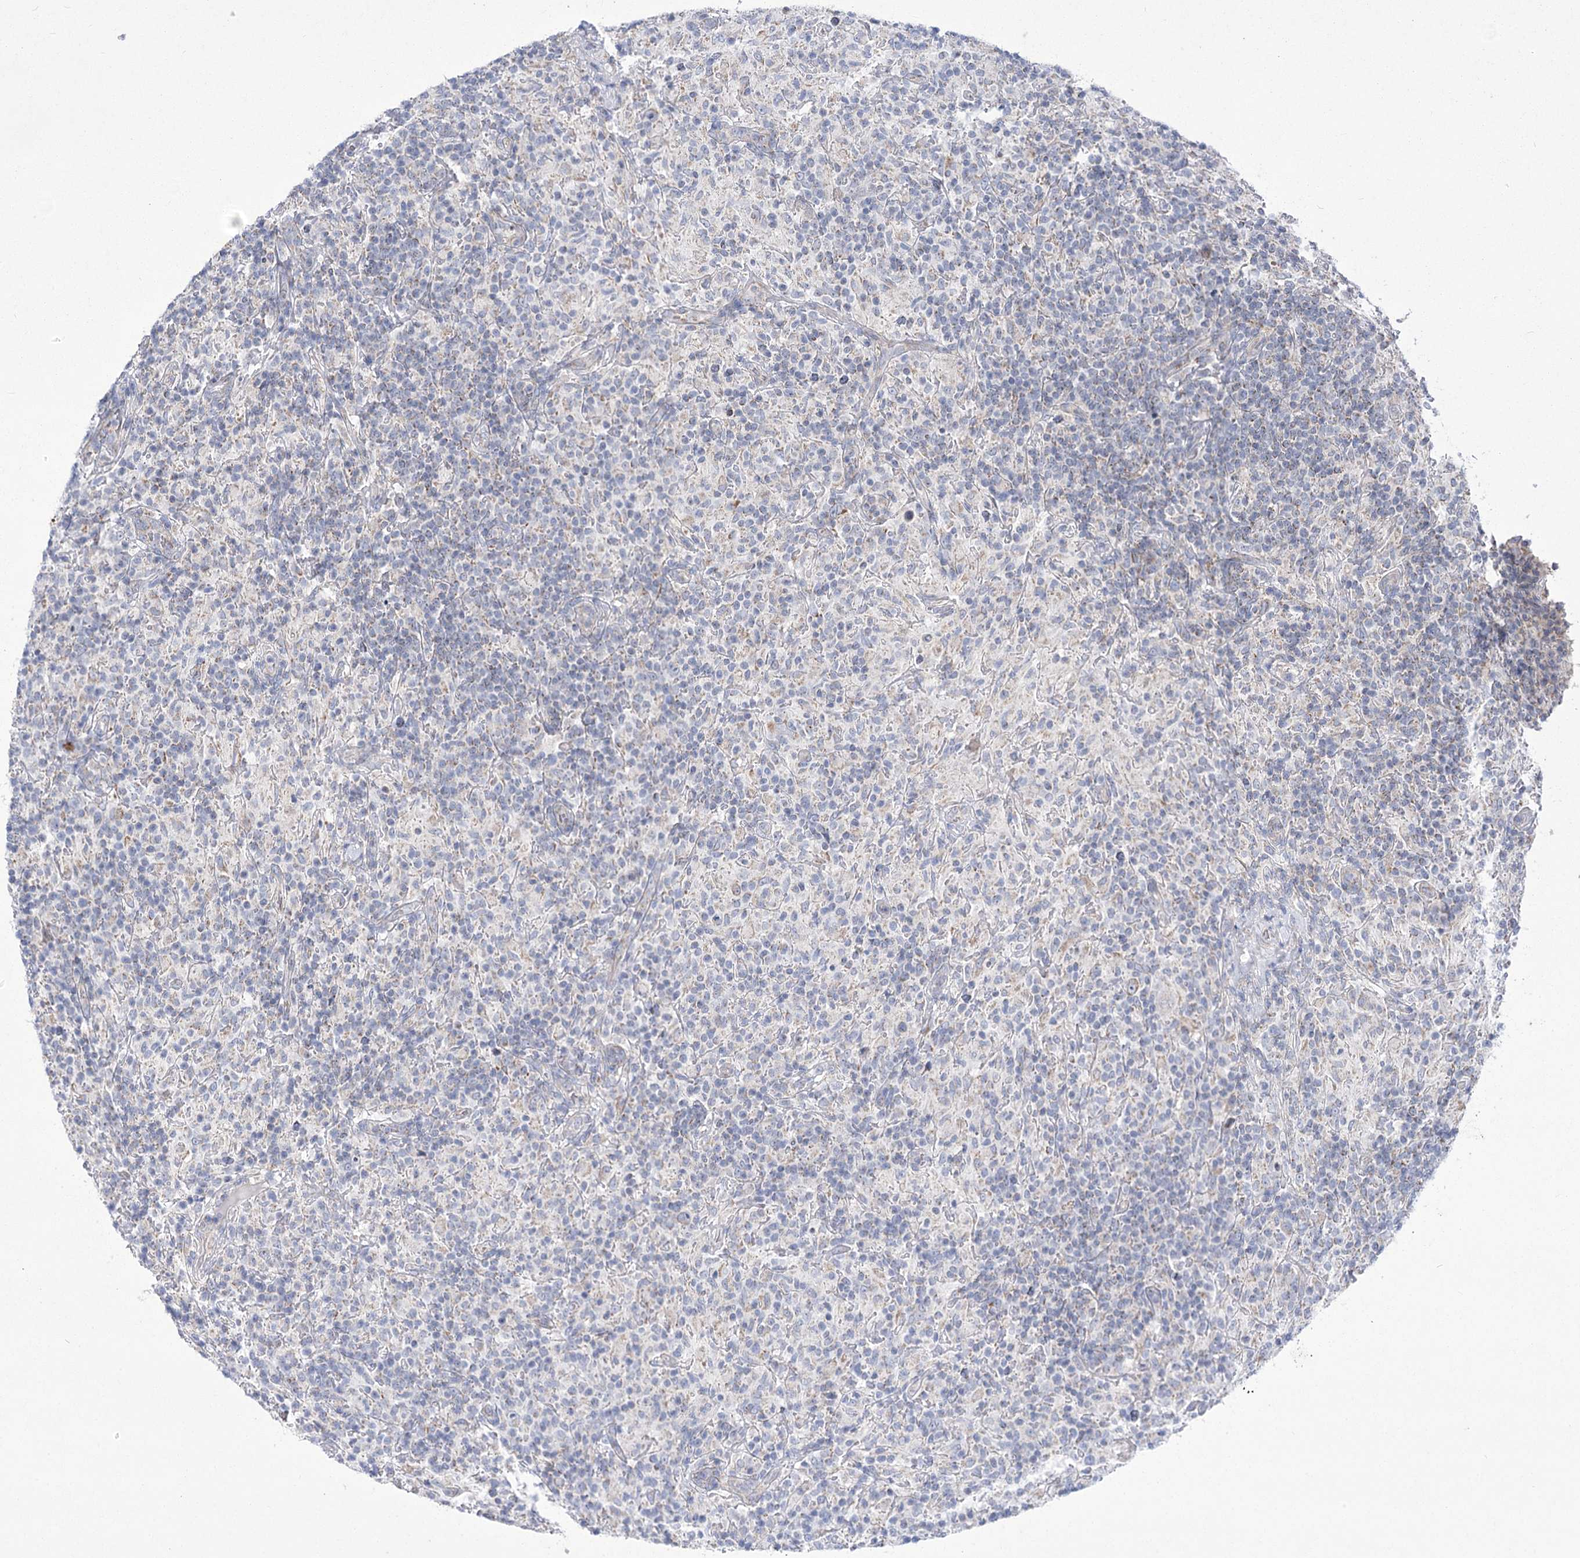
{"staining": {"intensity": "negative", "quantity": "none", "location": "none"}, "tissue": "lymphoma", "cell_type": "Tumor cells", "image_type": "cancer", "snomed": [{"axis": "morphology", "description": "Hodgkin's disease, NOS"}, {"axis": "topography", "description": "Lymph node"}], "caption": "Image shows no significant protein expression in tumor cells of Hodgkin's disease.", "gene": "PDHB", "patient": {"sex": "male", "age": 70}}